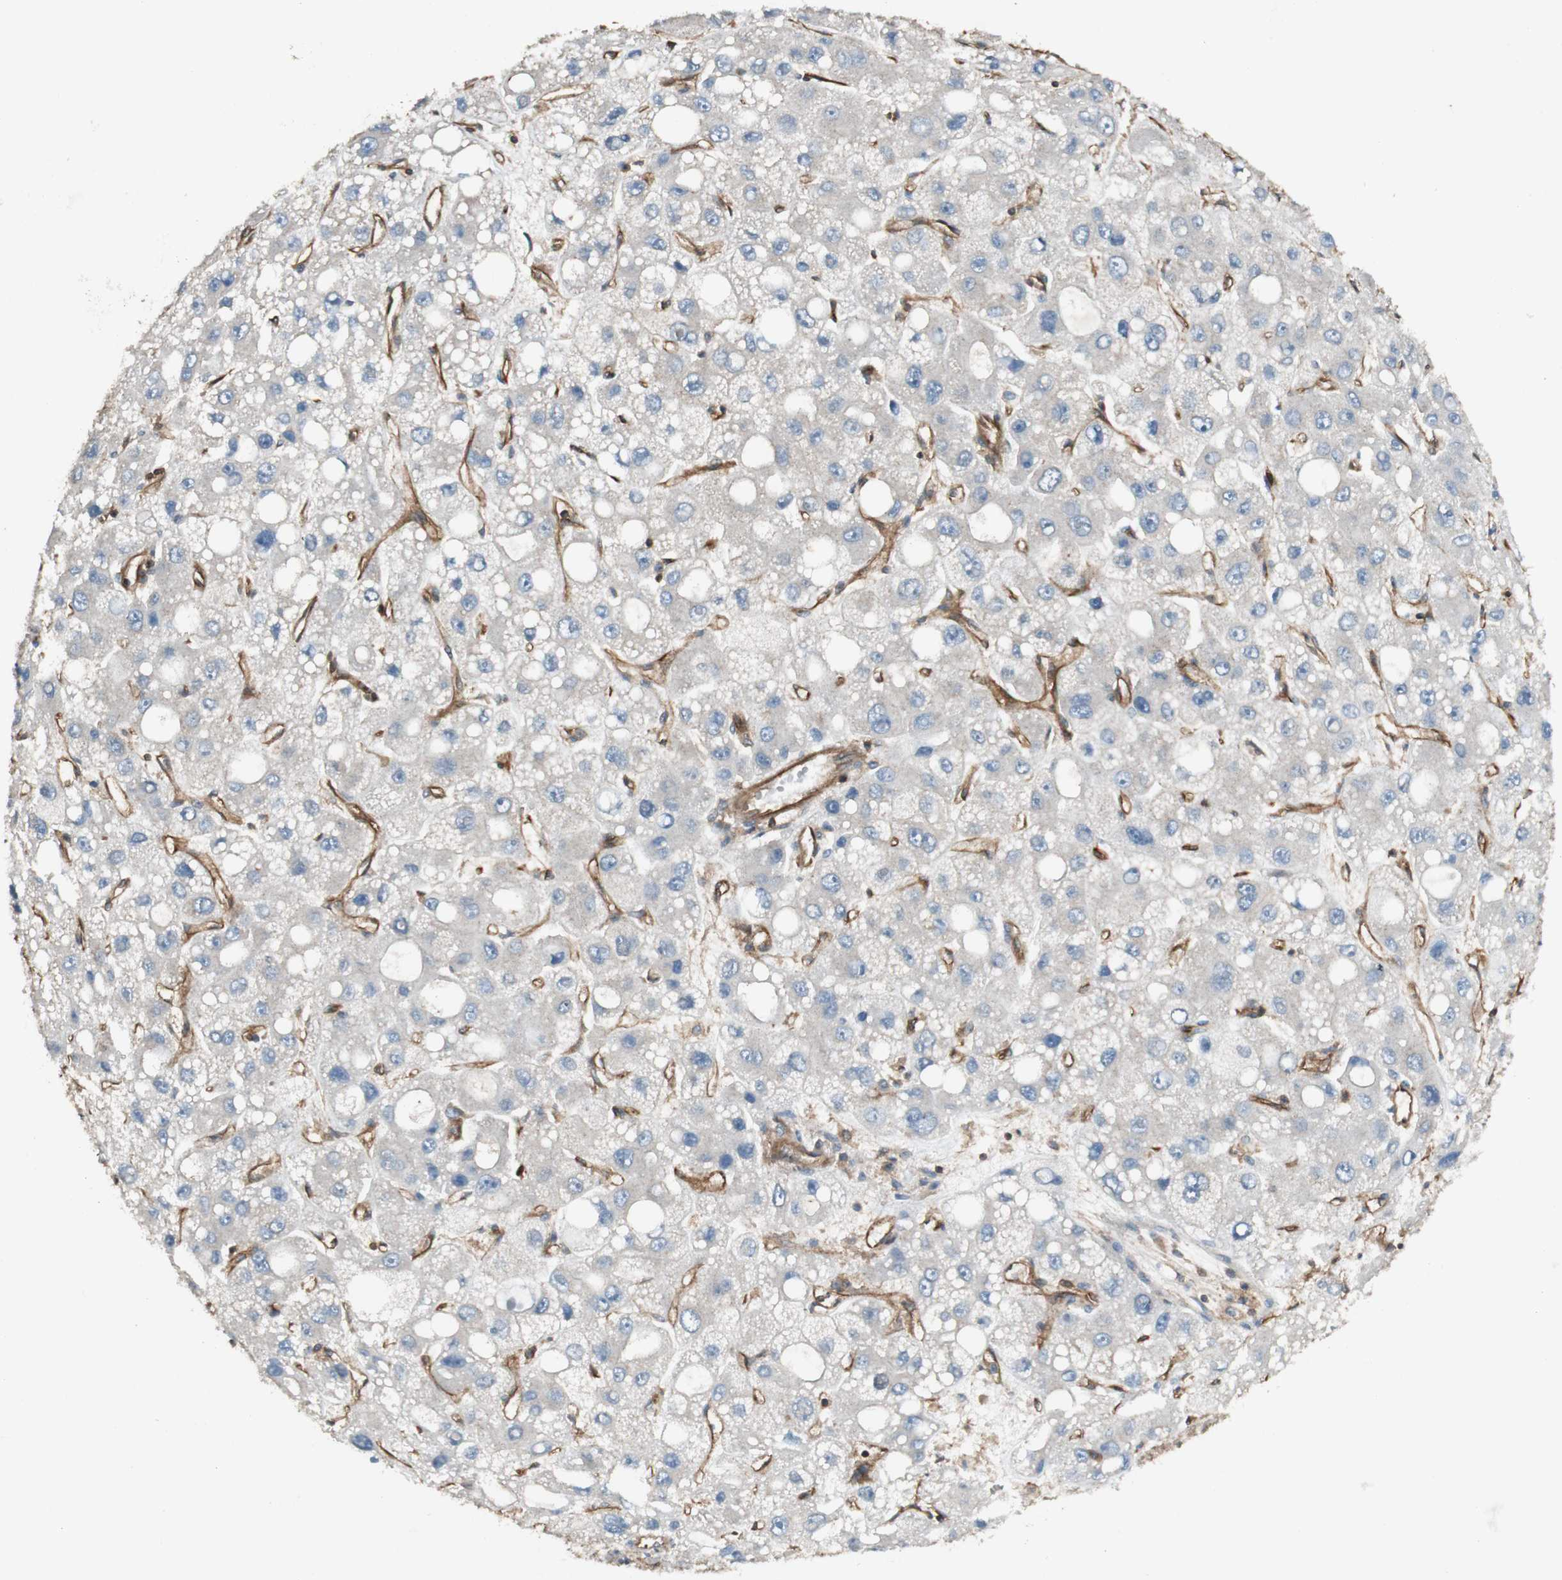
{"staining": {"intensity": "negative", "quantity": "none", "location": "none"}, "tissue": "liver cancer", "cell_type": "Tumor cells", "image_type": "cancer", "snomed": [{"axis": "morphology", "description": "Carcinoma, Hepatocellular, NOS"}, {"axis": "topography", "description": "Liver"}], "caption": "DAB (3,3'-diaminobenzidine) immunohistochemical staining of hepatocellular carcinoma (liver) exhibits no significant expression in tumor cells. Nuclei are stained in blue.", "gene": "BTN3A3", "patient": {"sex": "male", "age": 55}}